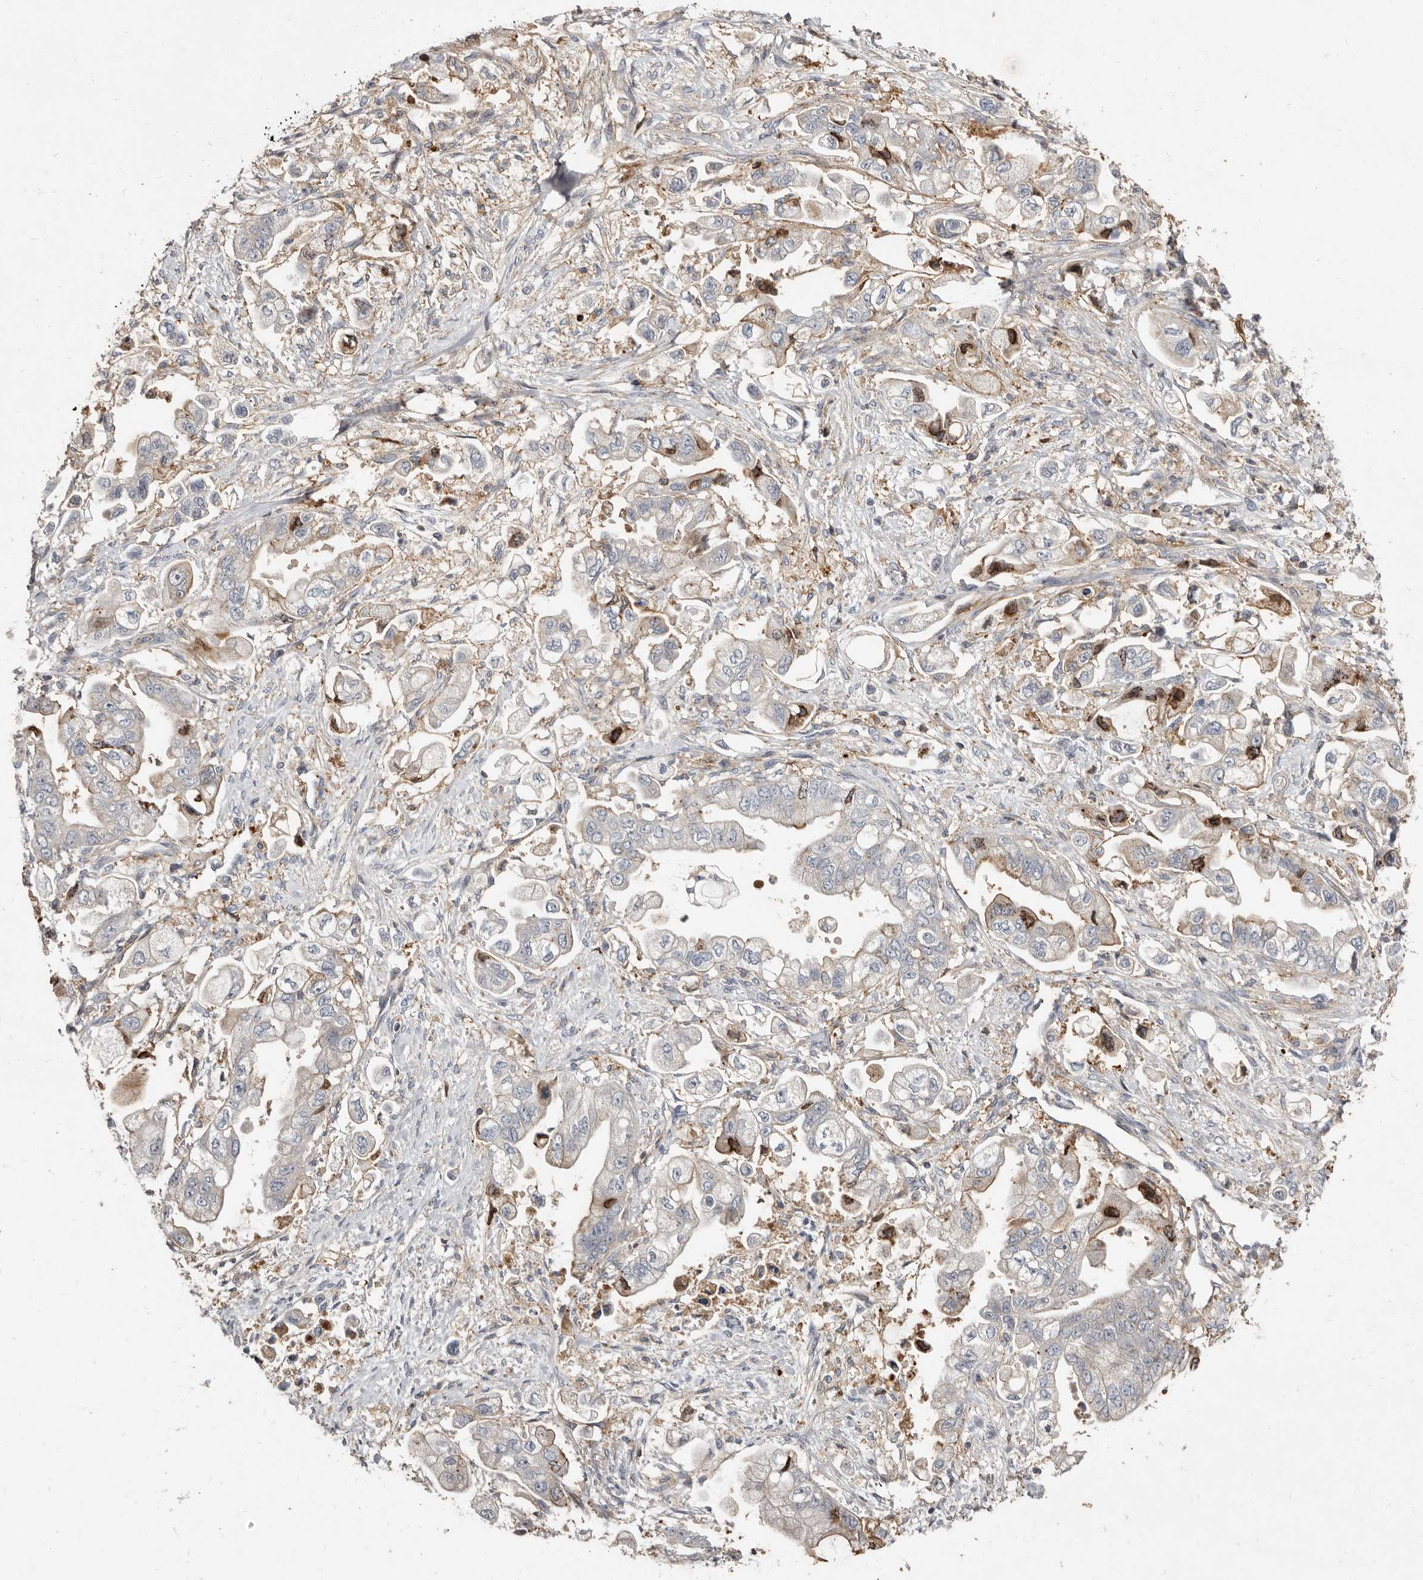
{"staining": {"intensity": "negative", "quantity": "none", "location": "none"}, "tissue": "stomach cancer", "cell_type": "Tumor cells", "image_type": "cancer", "snomed": [{"axis": "morphology", "description": "Adenocarcinoma, NOS"}, {"axis": "topography", "description": "Stomach"}], "caption": "Tumor cells are negative for brown protein staining in adenocarcinoma (stomach).", "gene": "KIF26B", "patient": {"sex": "male", "age": 62}}